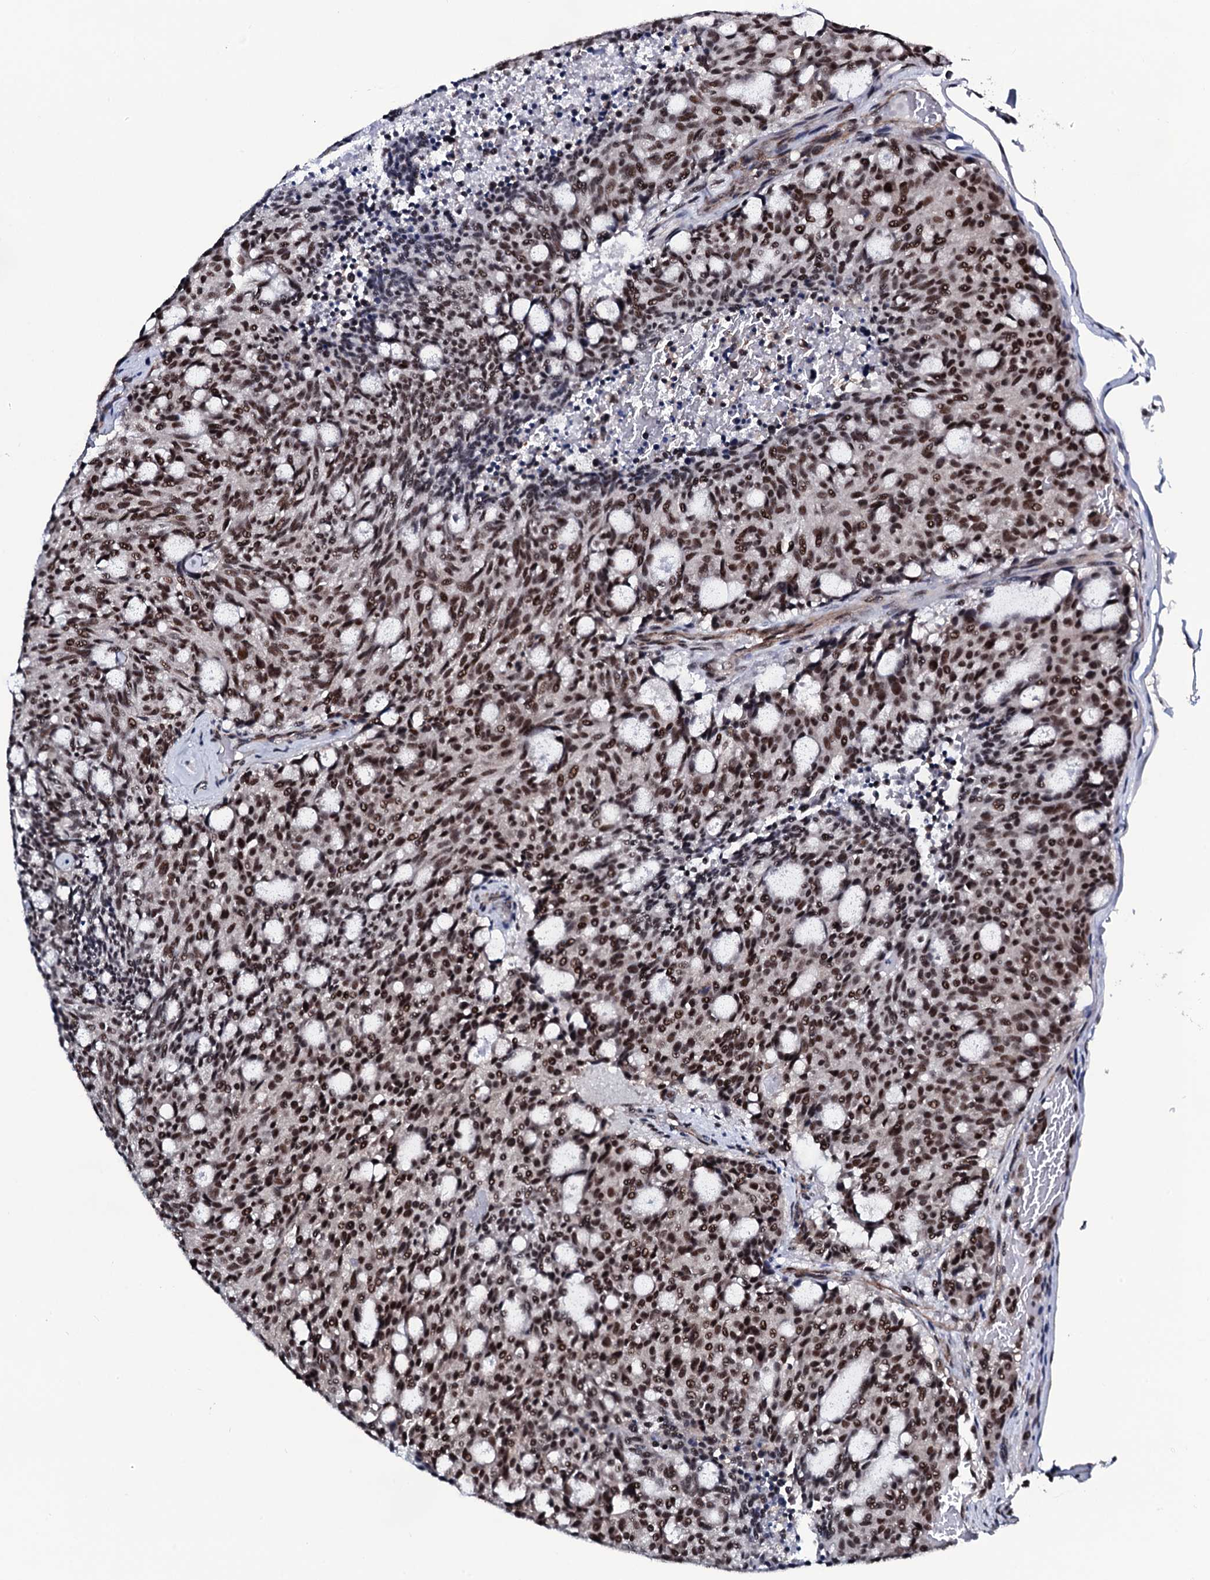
{"staining": {"intensity": "strong", "quantity": ">75%", "location": "nuclear"}, "tissue": "carcinoid", "cell_type": "Tumor cells", "image_type": "cancer", "snomed": [{"axis": "morphology", "description": "Carcinoid, malignant, NOS"}, {"axis": "topography", "description": "Pancreas"}], "caption": "Immunohistochemical staining of human carcinoid (malignant) exhibits high levels of strong nuclear protein expression in approximately >75% of tumor cells.", "gene": "CWC15", "patient": {"sex": "female", "age": 54}}